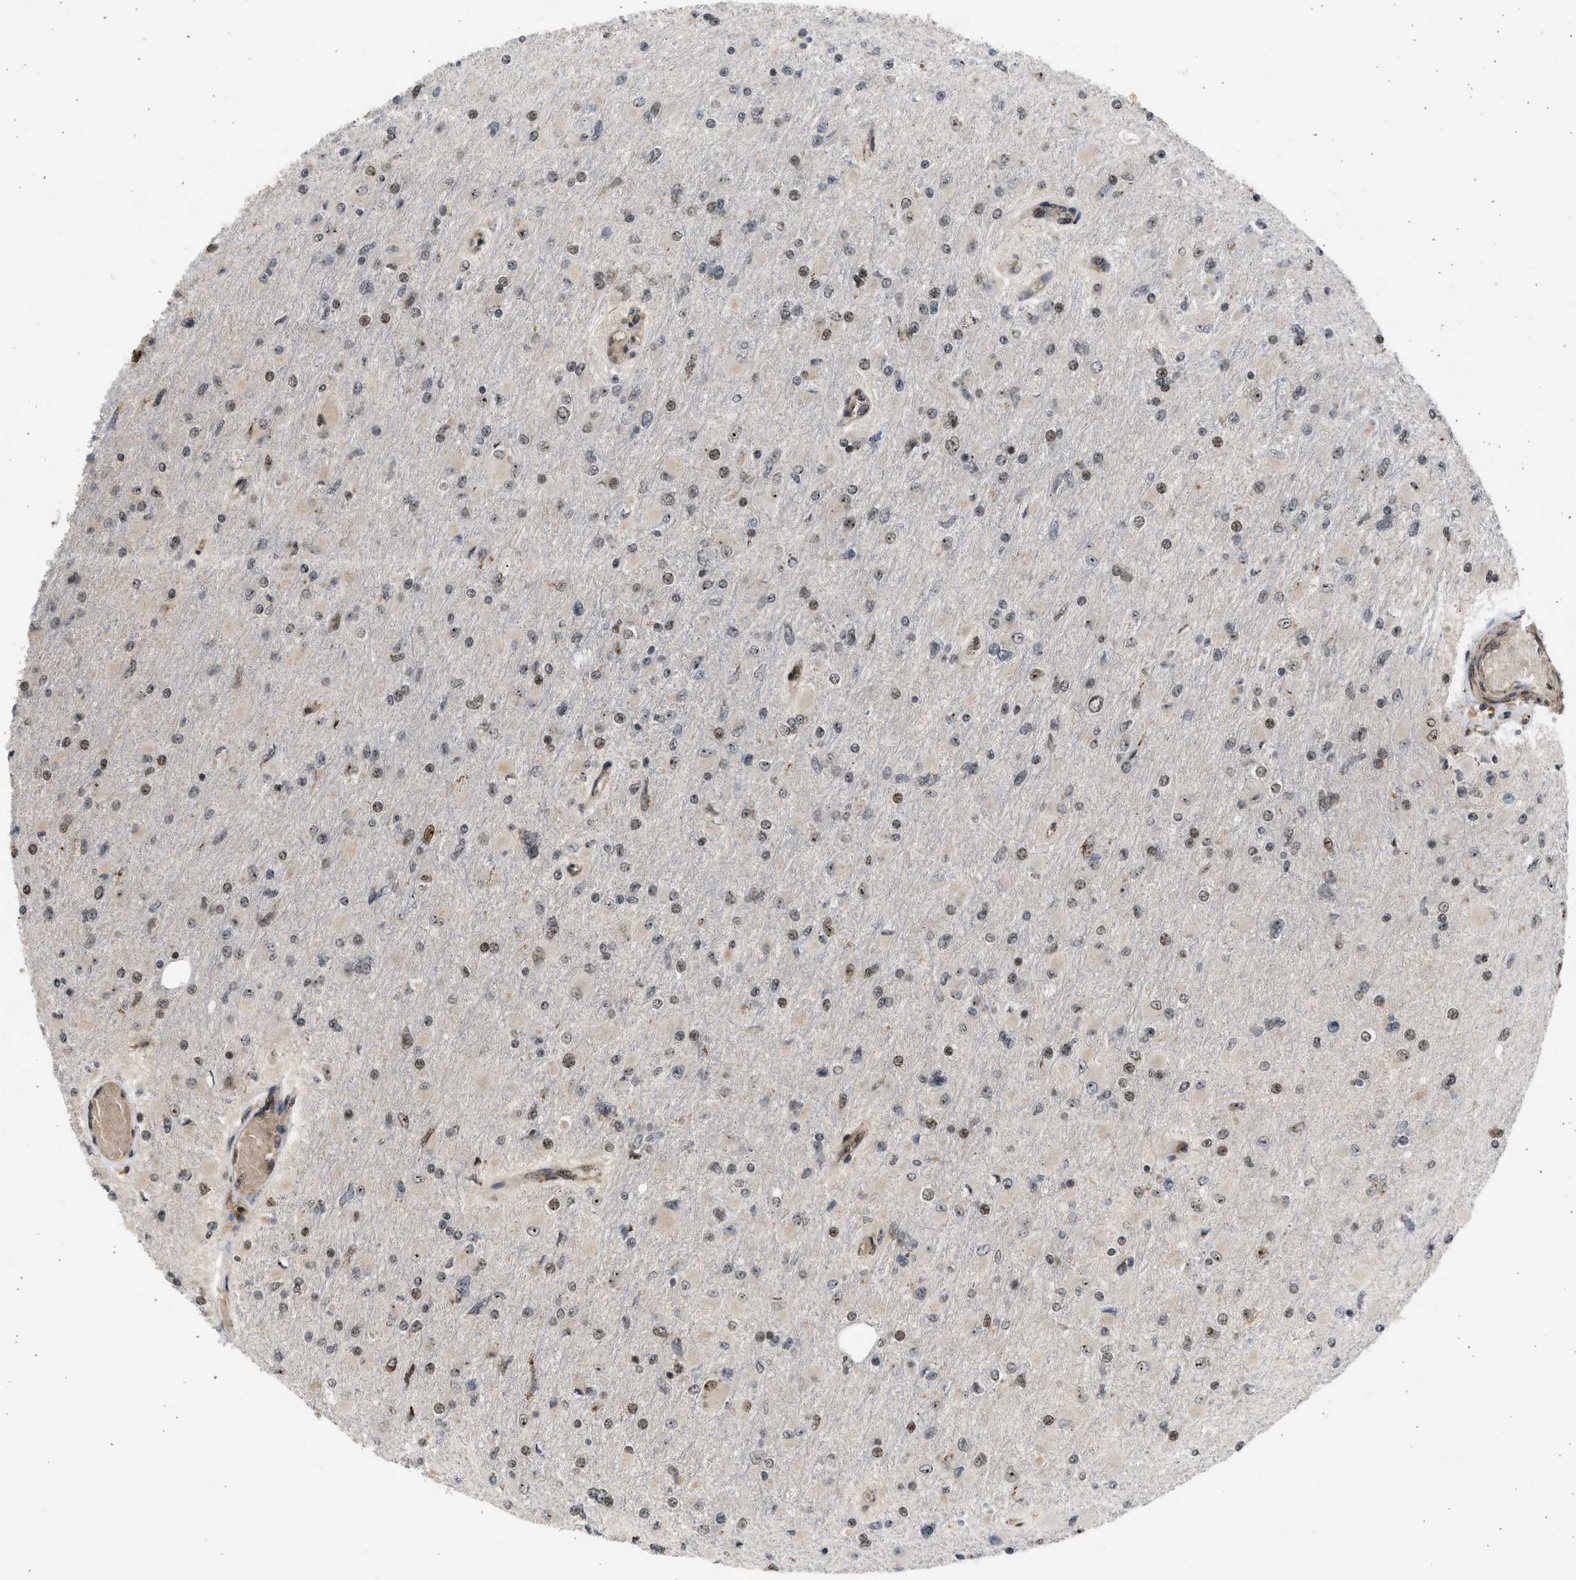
{"staining": {"intensity": "weak", "quantity": ">75%", "location": "nuclear"}, "tissue": "glioma", "cell_type": "Tumor cells", "image_type": "cancer", "snomed": [{"axis": "morphology", "description": "Glioma, malignant, High grade"}, {"axis": "topography", "description": "Cerebral cortex"}], "caption": "High-power microscopy captured an immunohistochemistry histopathology image of high-grade glioma (malignant), revealing weak nuclear positivity in about >75% of tumor cells.", "gene": "TFDP2", "patient": {"sex": "female", "age": 36}}